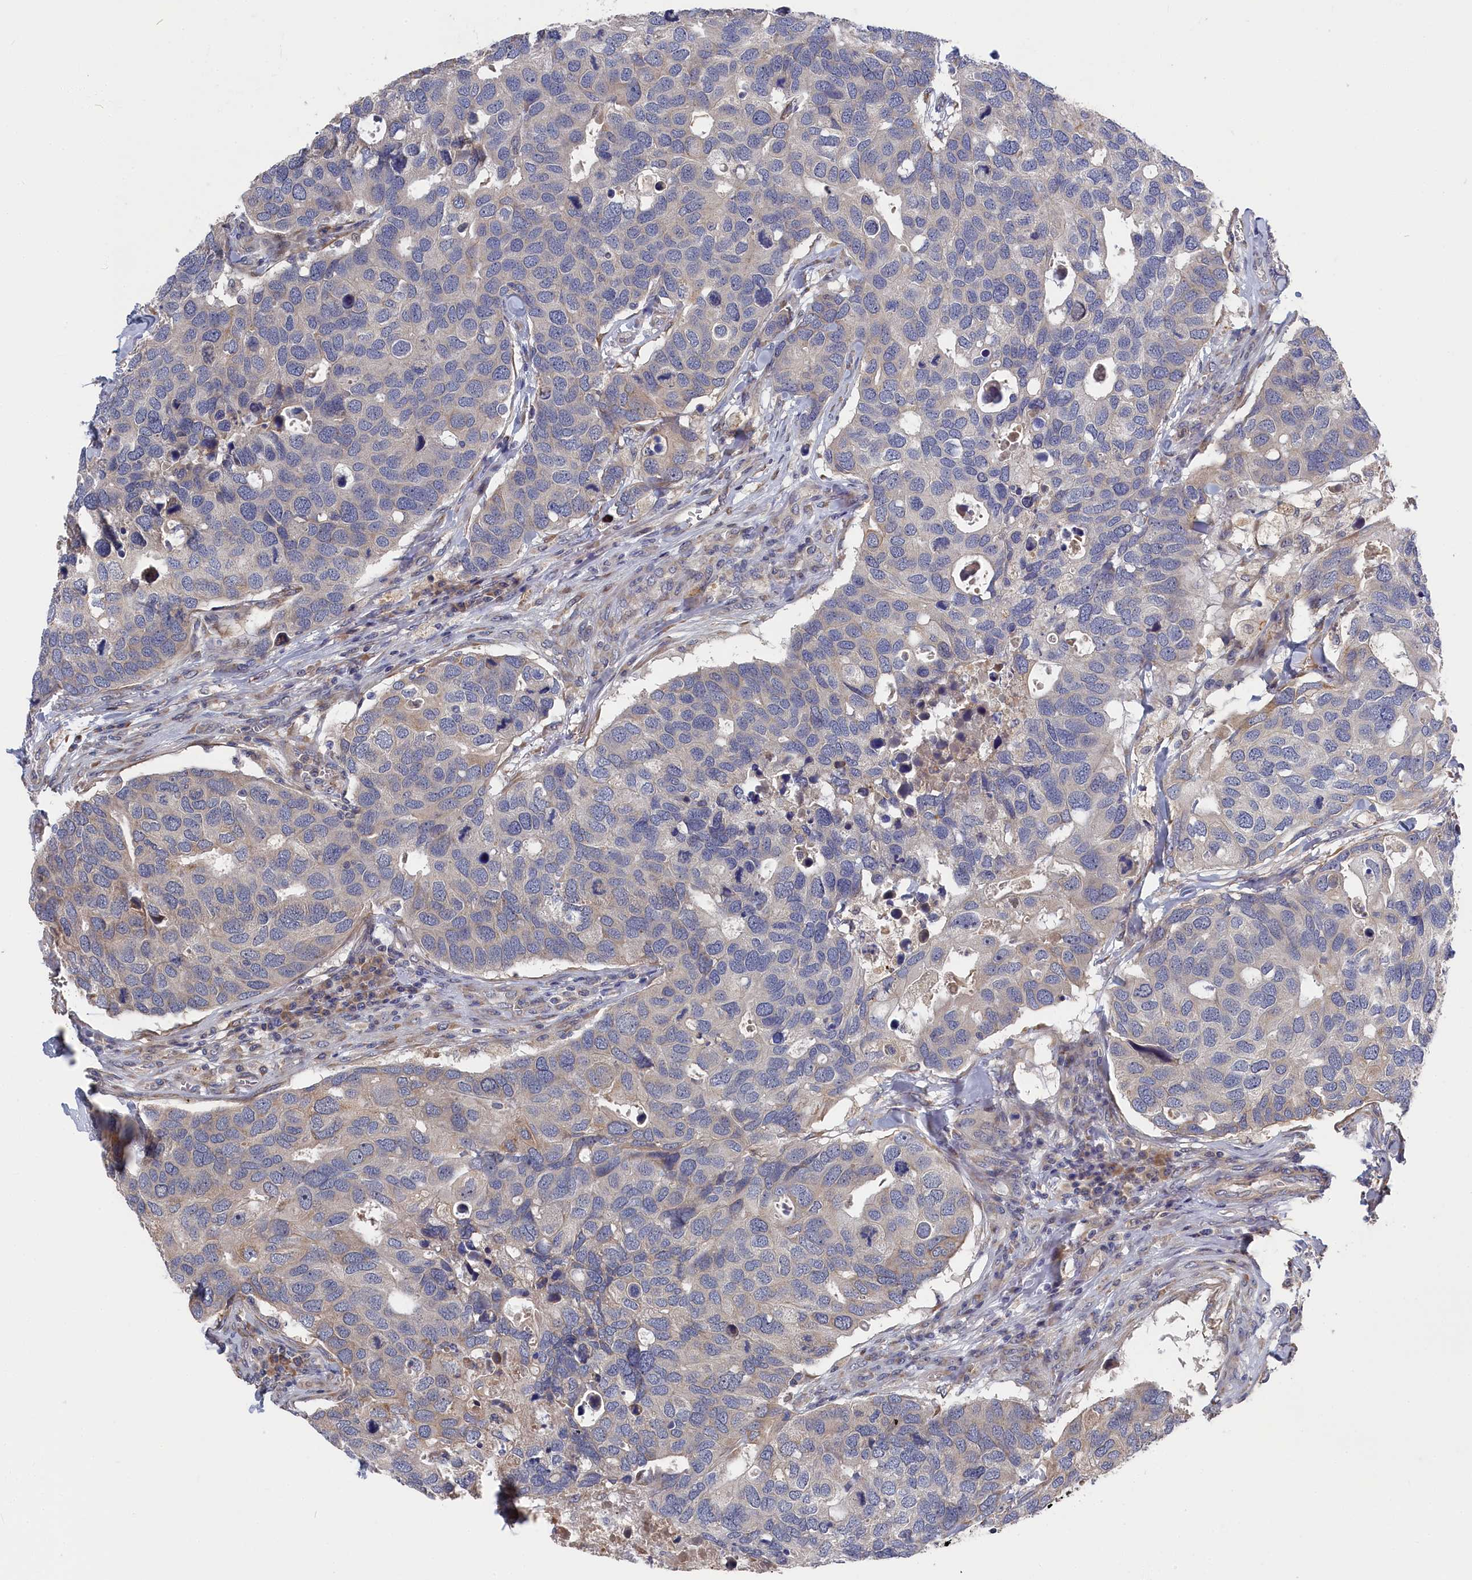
{"staining": {"intensity": "negative", "quantity": "none", "location": "none"}, "tissue": "breast cancer", "cell_type": "Tumor cells", "image_type": "cancer", "snomed": [{"axis": "morphology", "description": "Duct carcinoma"}, {"axis": "topography", "description": "Breast"}], "caption": "The immunohistochemistry histopathology image has no significant expression in tumor cells of breast cancer tissue. (Stains: DAB (3,3'-diaminobenzidine) immunohistochemistry (IHC) with hematoxylin counter stain, Microscopy: brightfield microscopy at high magnification).", "gene": "CYB5D2", "patient": {"sex": "female", "age": 83}}